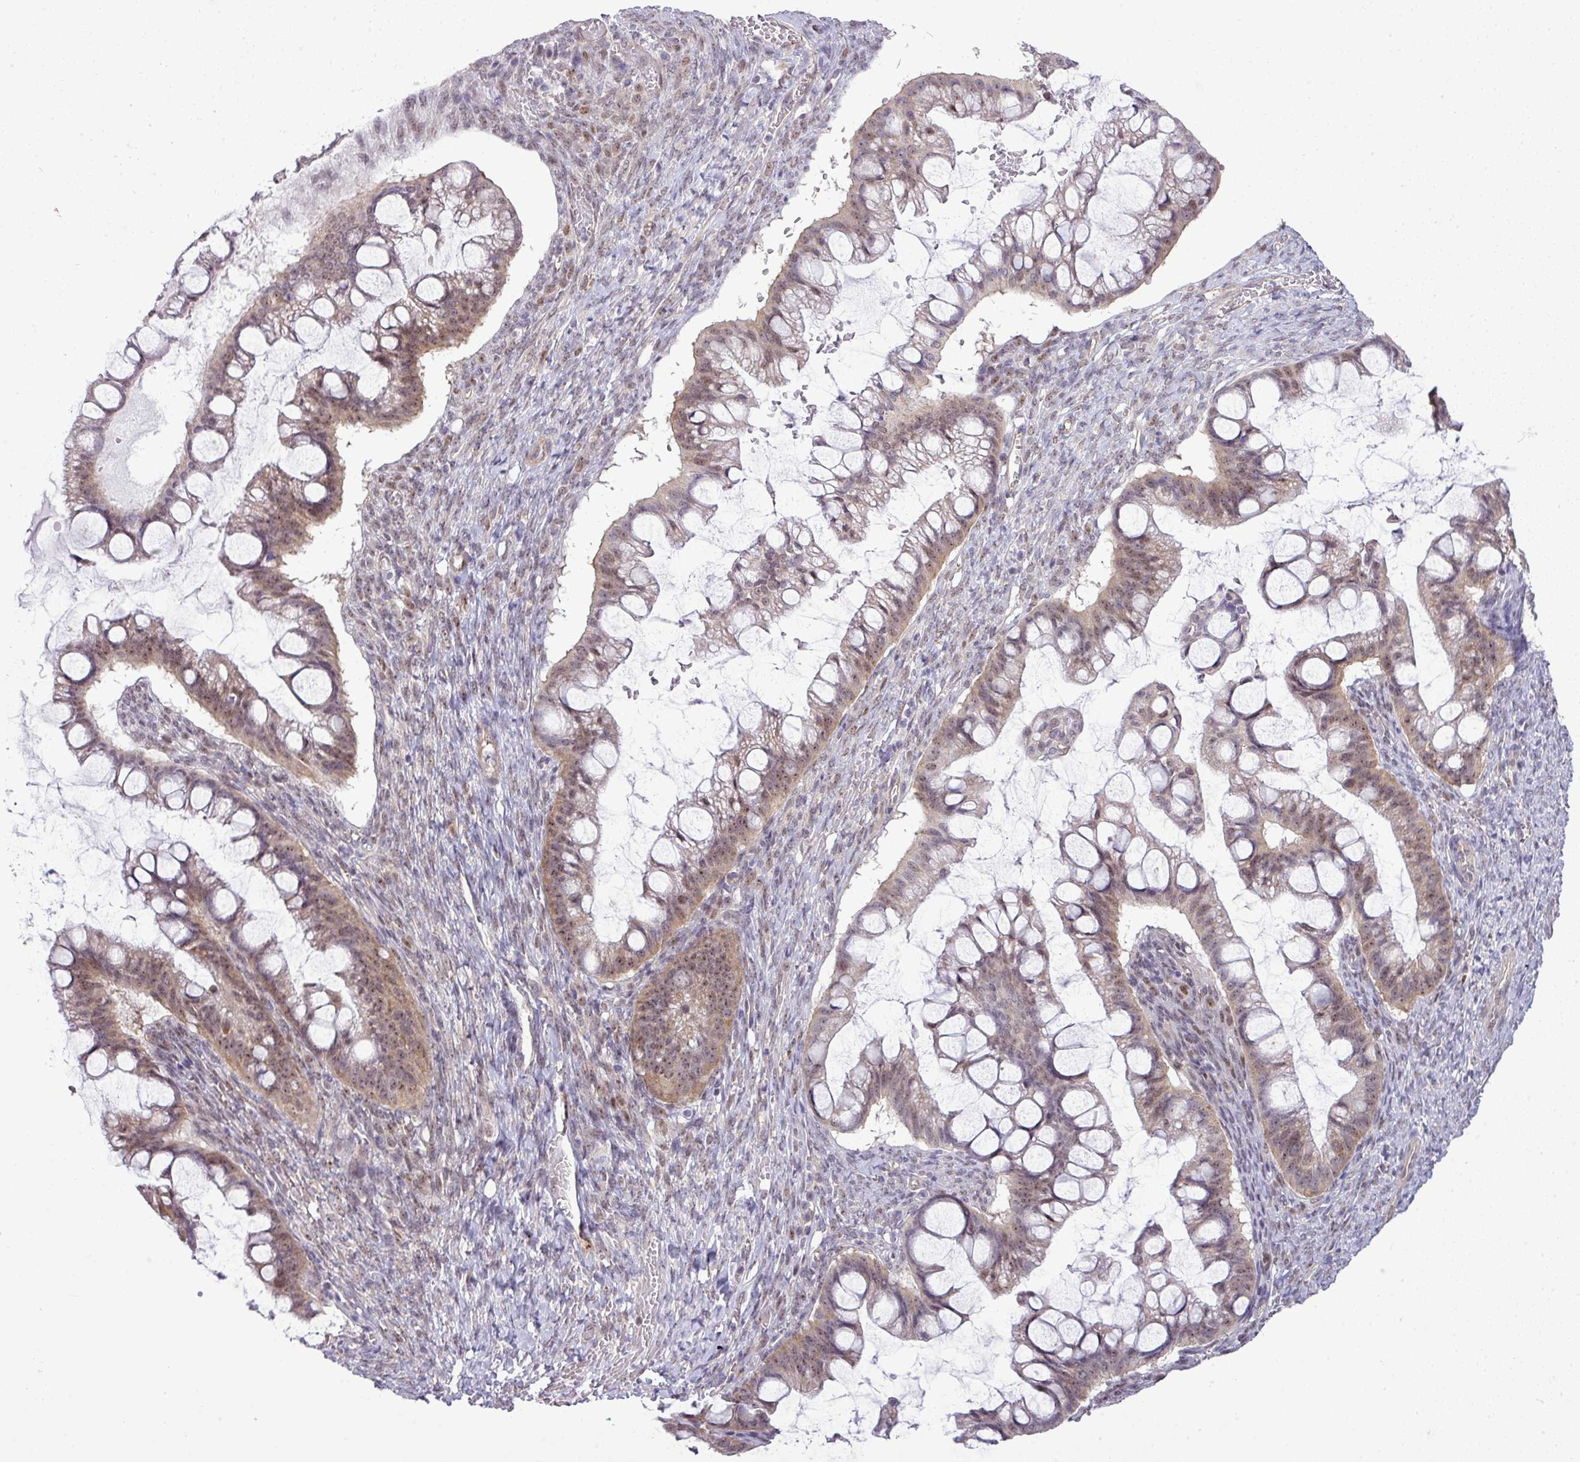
{"staining": {"intensity": "moderate", "quantity": ">75%", "location": "cytoplasmic/membranous,nuclear"}, "tissue": "ovarian cancer", "cell_type": "Tumor cells", "image_type": "cancer", "snomed": [{"axis": "morphology", "description": "Cystadenocarcinoma, mucinous, NOS"}, {"axis": "topography", "description": "Ovary"}], "caption": "Immunohistochemistry (IHC) of ovarian cancer (mucinous cystadenocarcinoma) demonstrates medium levels of moderate cytoplasmic/membranous and nuclear positivity in about >75% of tumor cells.", "gene": "MAK16", "patient": {"sex": "female", "age": 73}}